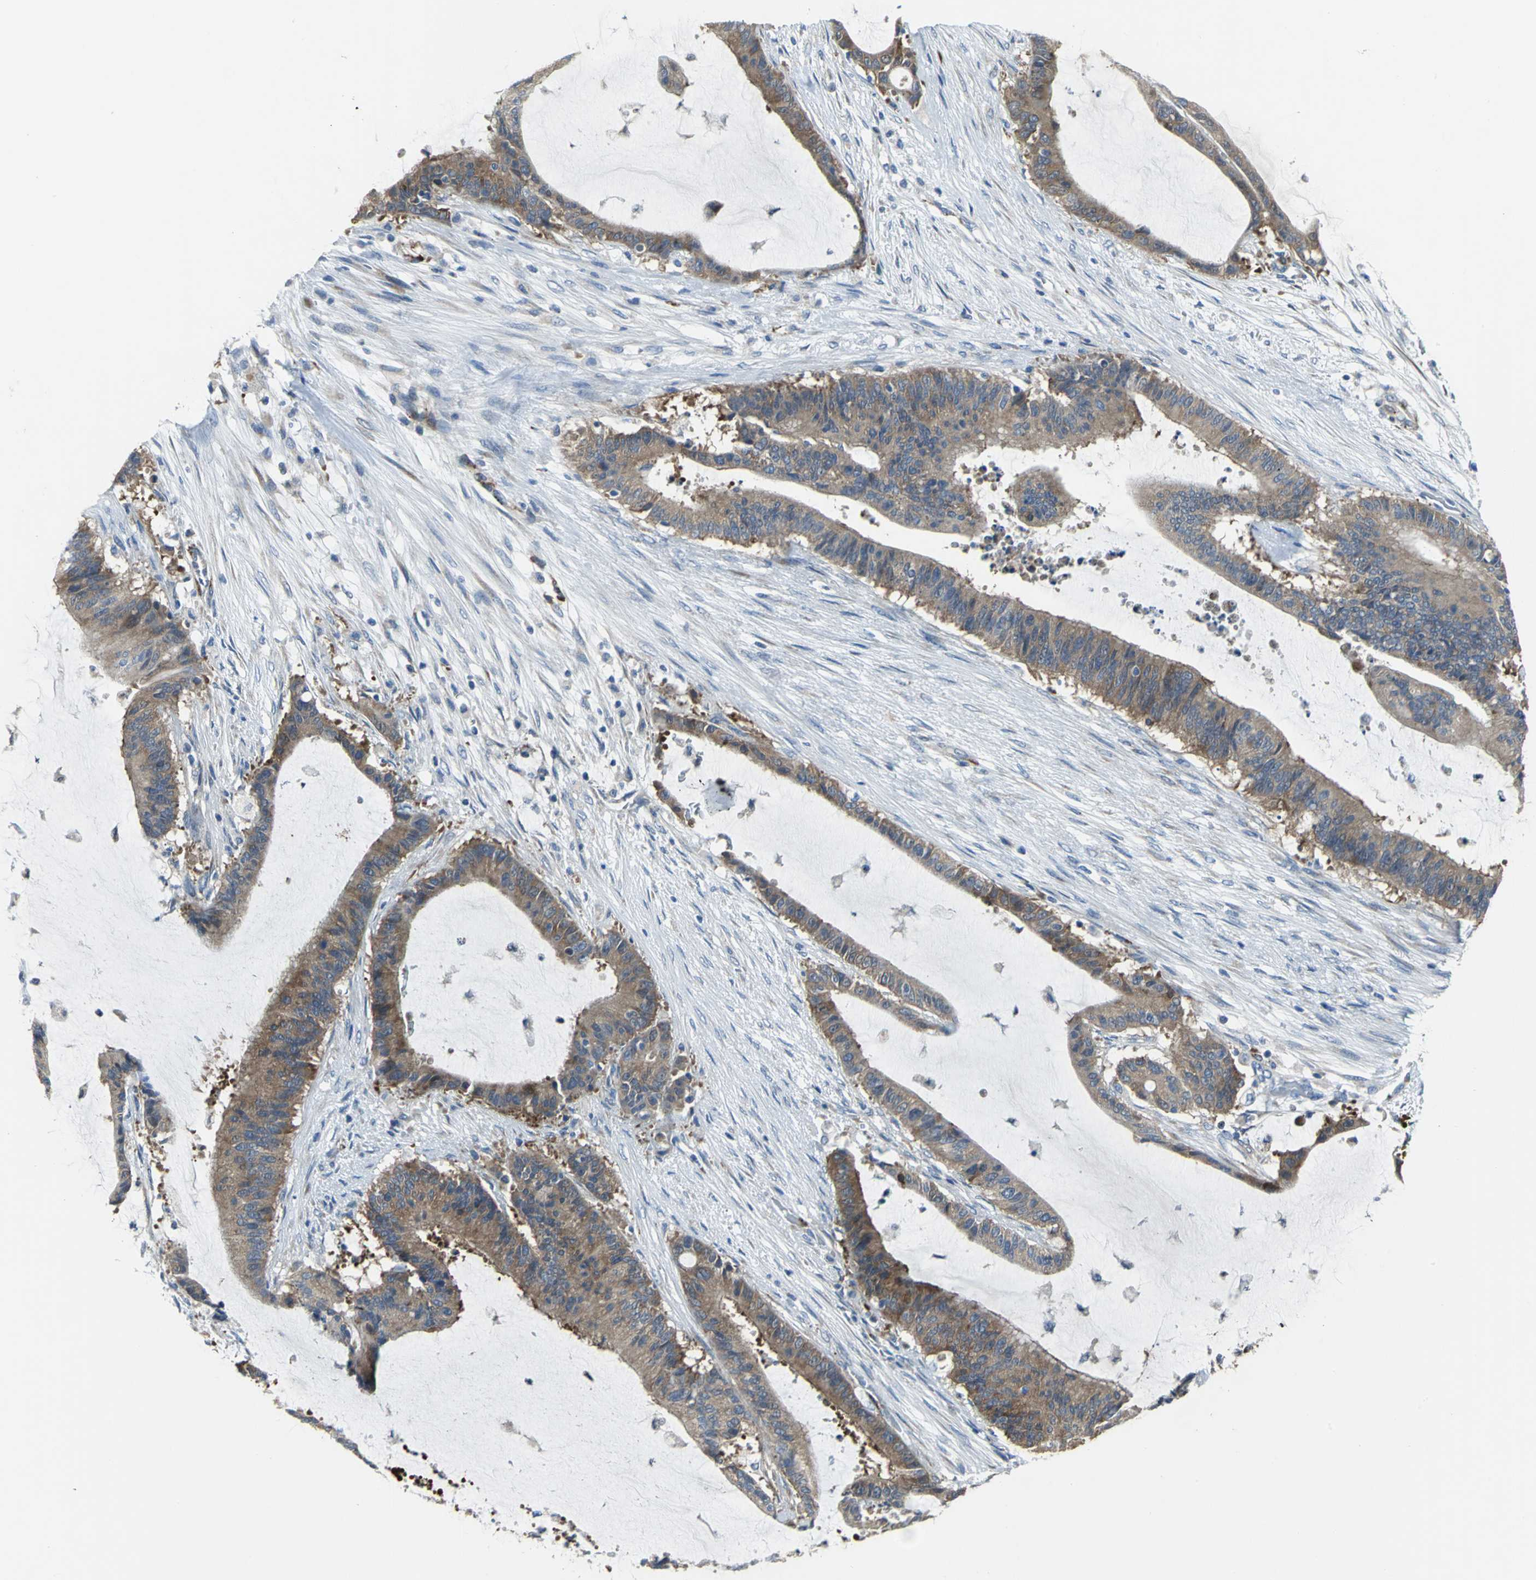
{"staining": {"intensity": "moderate", "quantity": ">75%", "location": "cytoplasmic/membranous"}, "tissue": "liver cancer", "cell_type": "Tumor cells", "image_type": "cancer", "snomed": [{"axis": "morphology", "description": "Cholangiocarcinoma"}, {"axis": "topography", "description": "Liver"}], "caption": "Moderate cytoplasmic/membranous protein positivity is seen in about >75% of tumor cells in liver cancer.", "gene": "EIF5A", "patient": {"sex": "female", "age": 73}}